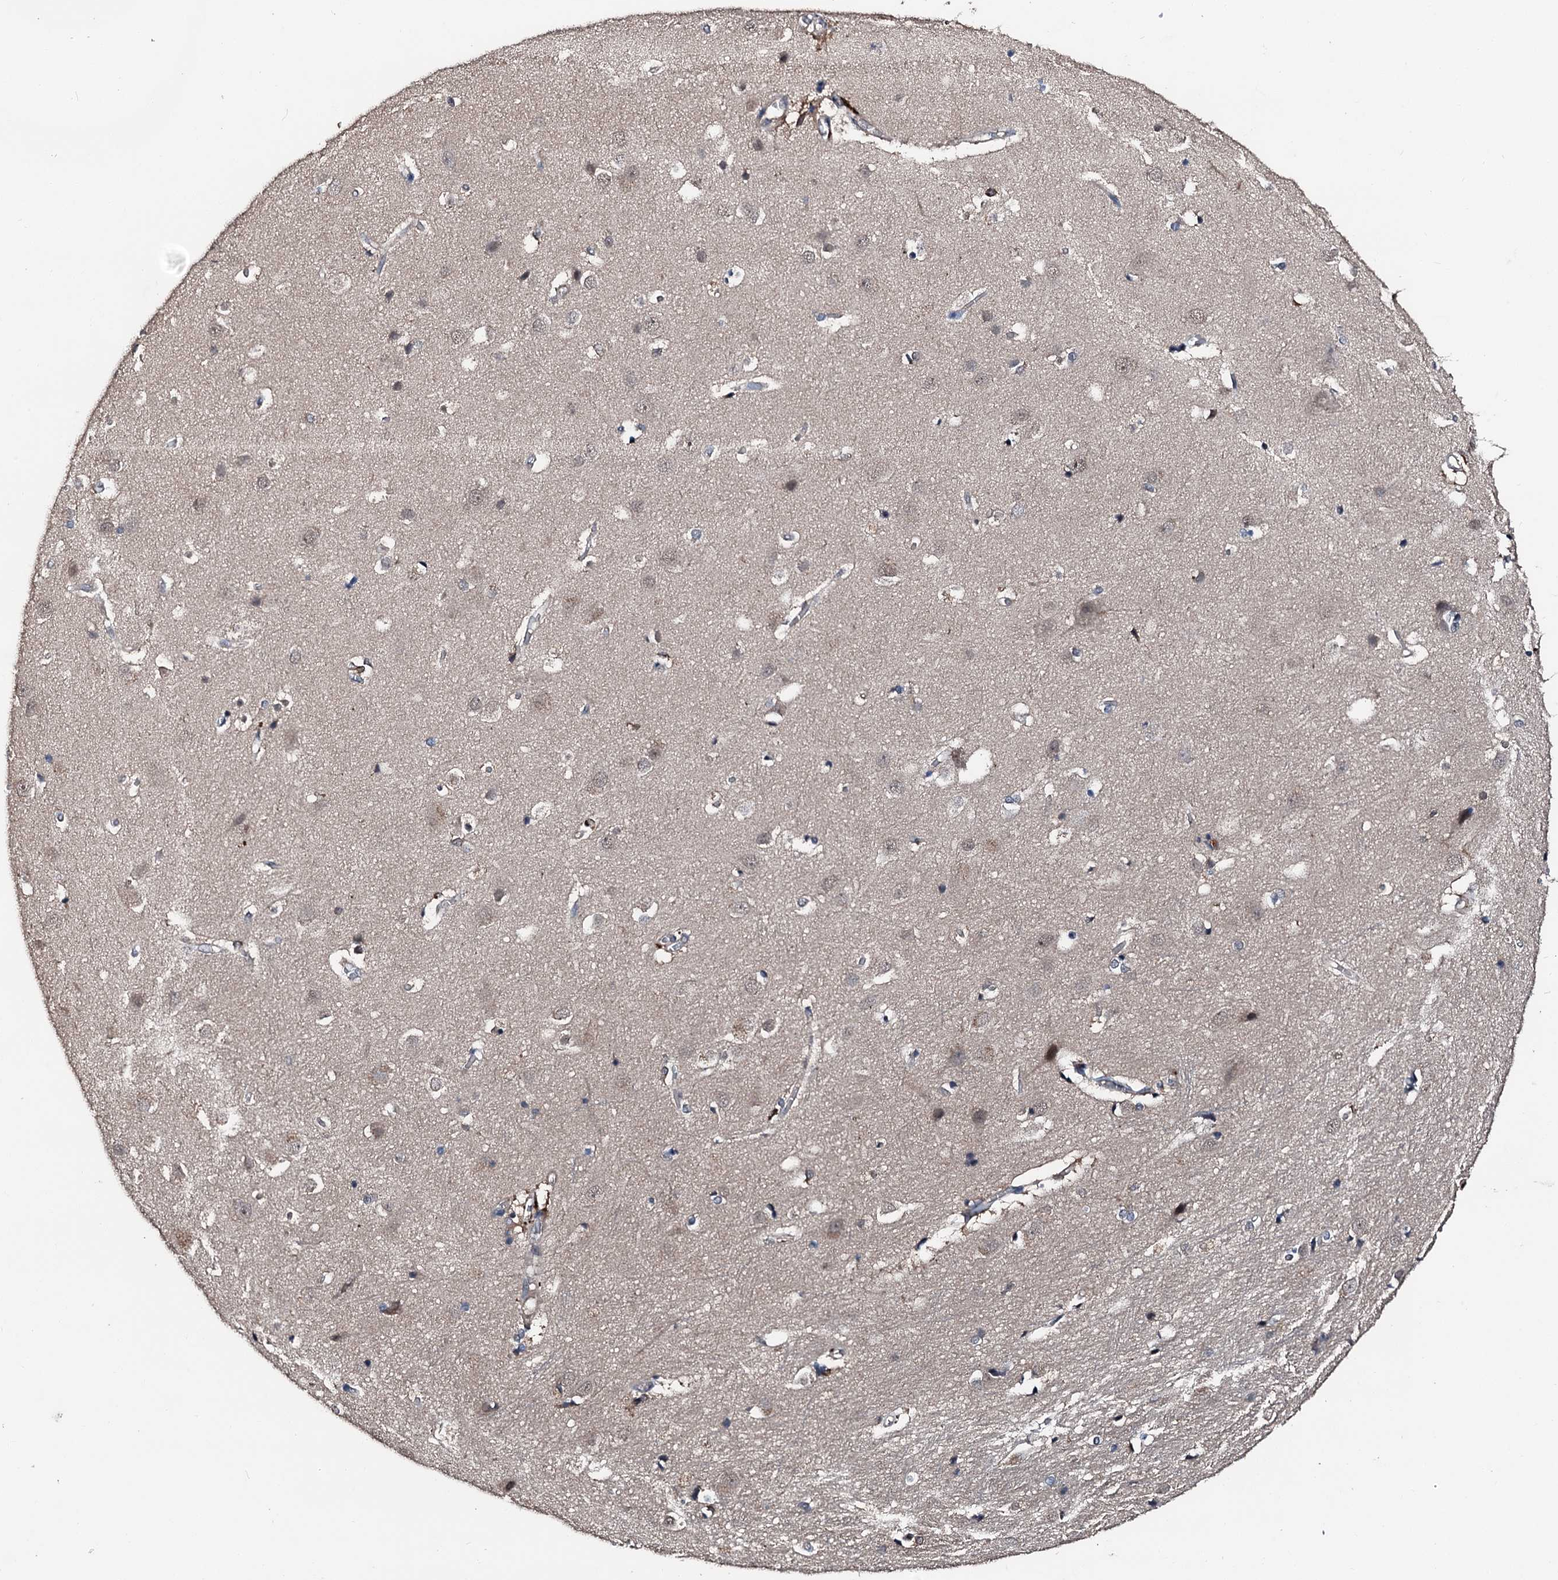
{"staining": {"intensity": "moderate", "quantity": "25%-75%", "location": "cytoplasmic/membranous"}, "tissue": "cerebral cortex", "cell_type": "Endothelial cells", "image_type": "normal", "snomed": [{"axis": "morphology", "description": "Normal tissue, NOS"}, {"axis": "topography", "description": "Cerebral cortex"}], "caption": "Immunohistochemistry (DAB (3,3'-diaminobenzidine)) staining of normal human cerebral cortex reveals moderate cytoplasmic/membranous protein positivity in about 25%-75% of endothelial cells. (DAB IHC with brightfield microscopy, high magnification).", "gene": "FGD4", "patient": {"sex": "male", "age": 54}}